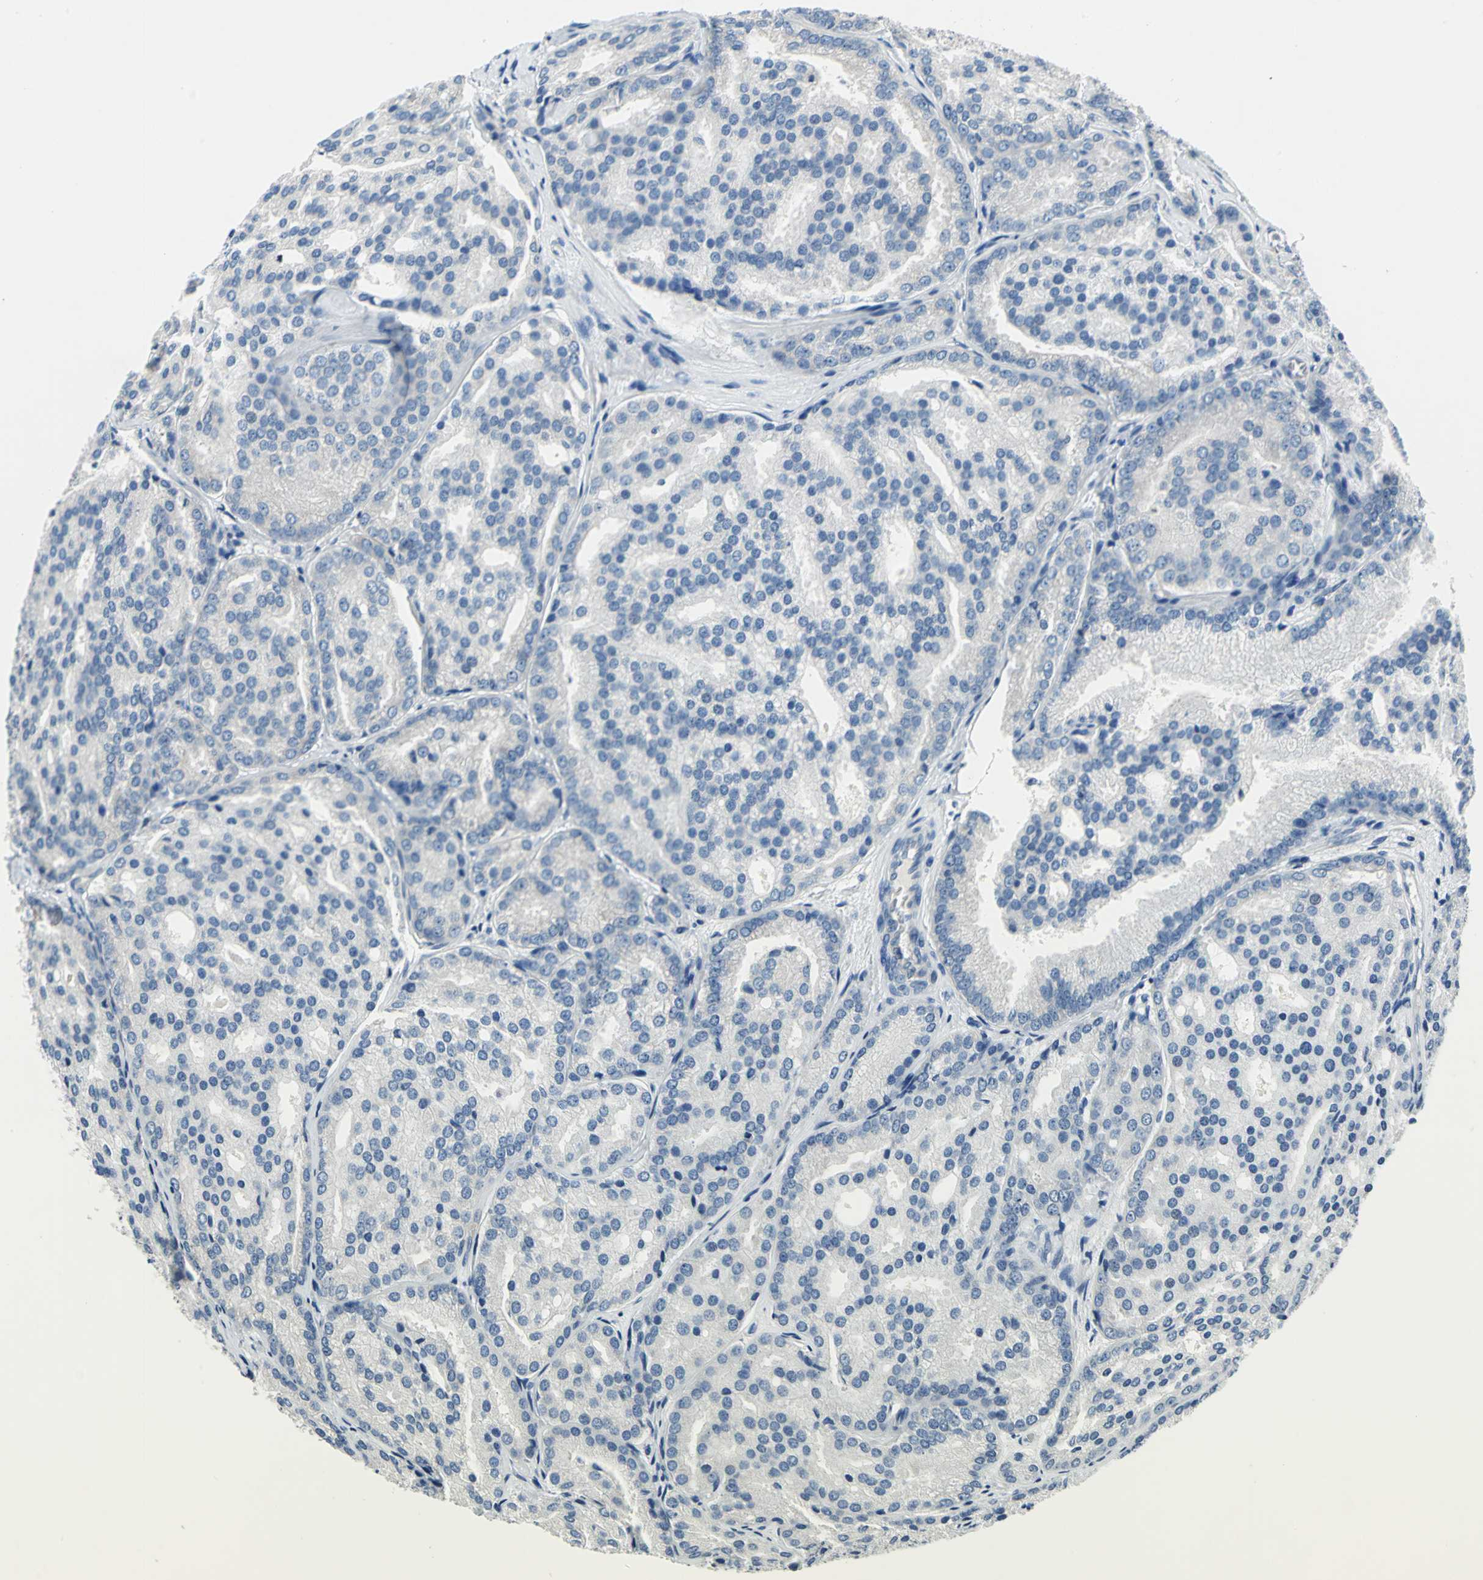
{"staining": {"intensity": "weak", "quantity": "25%-75%", "location": "cytoplasmic/membranous"}, "tissue": "prostate cancer", "cell_type": "Tumor cells", "image_type": "cancer", "snomed": [{"axis": "morphology", "description": "Adenocarcinoma, High grade"}, {"axis": "topography", "description": "Prostate"}], "caption": "Immunohistochemistry (IHC) photomicrograph of neoplastic tissue: prostate cancer (adenocarcinoma (high-grade)) stained using immunohistochemistry displays low levels of weak protein expression localized specifically in the cytoplasmic/membranous of tumor cells, appearing as a cytoplasmic/membranous brown color.", "gene": "TRIM25", "patient": {"sex": "male", "age": 64}}